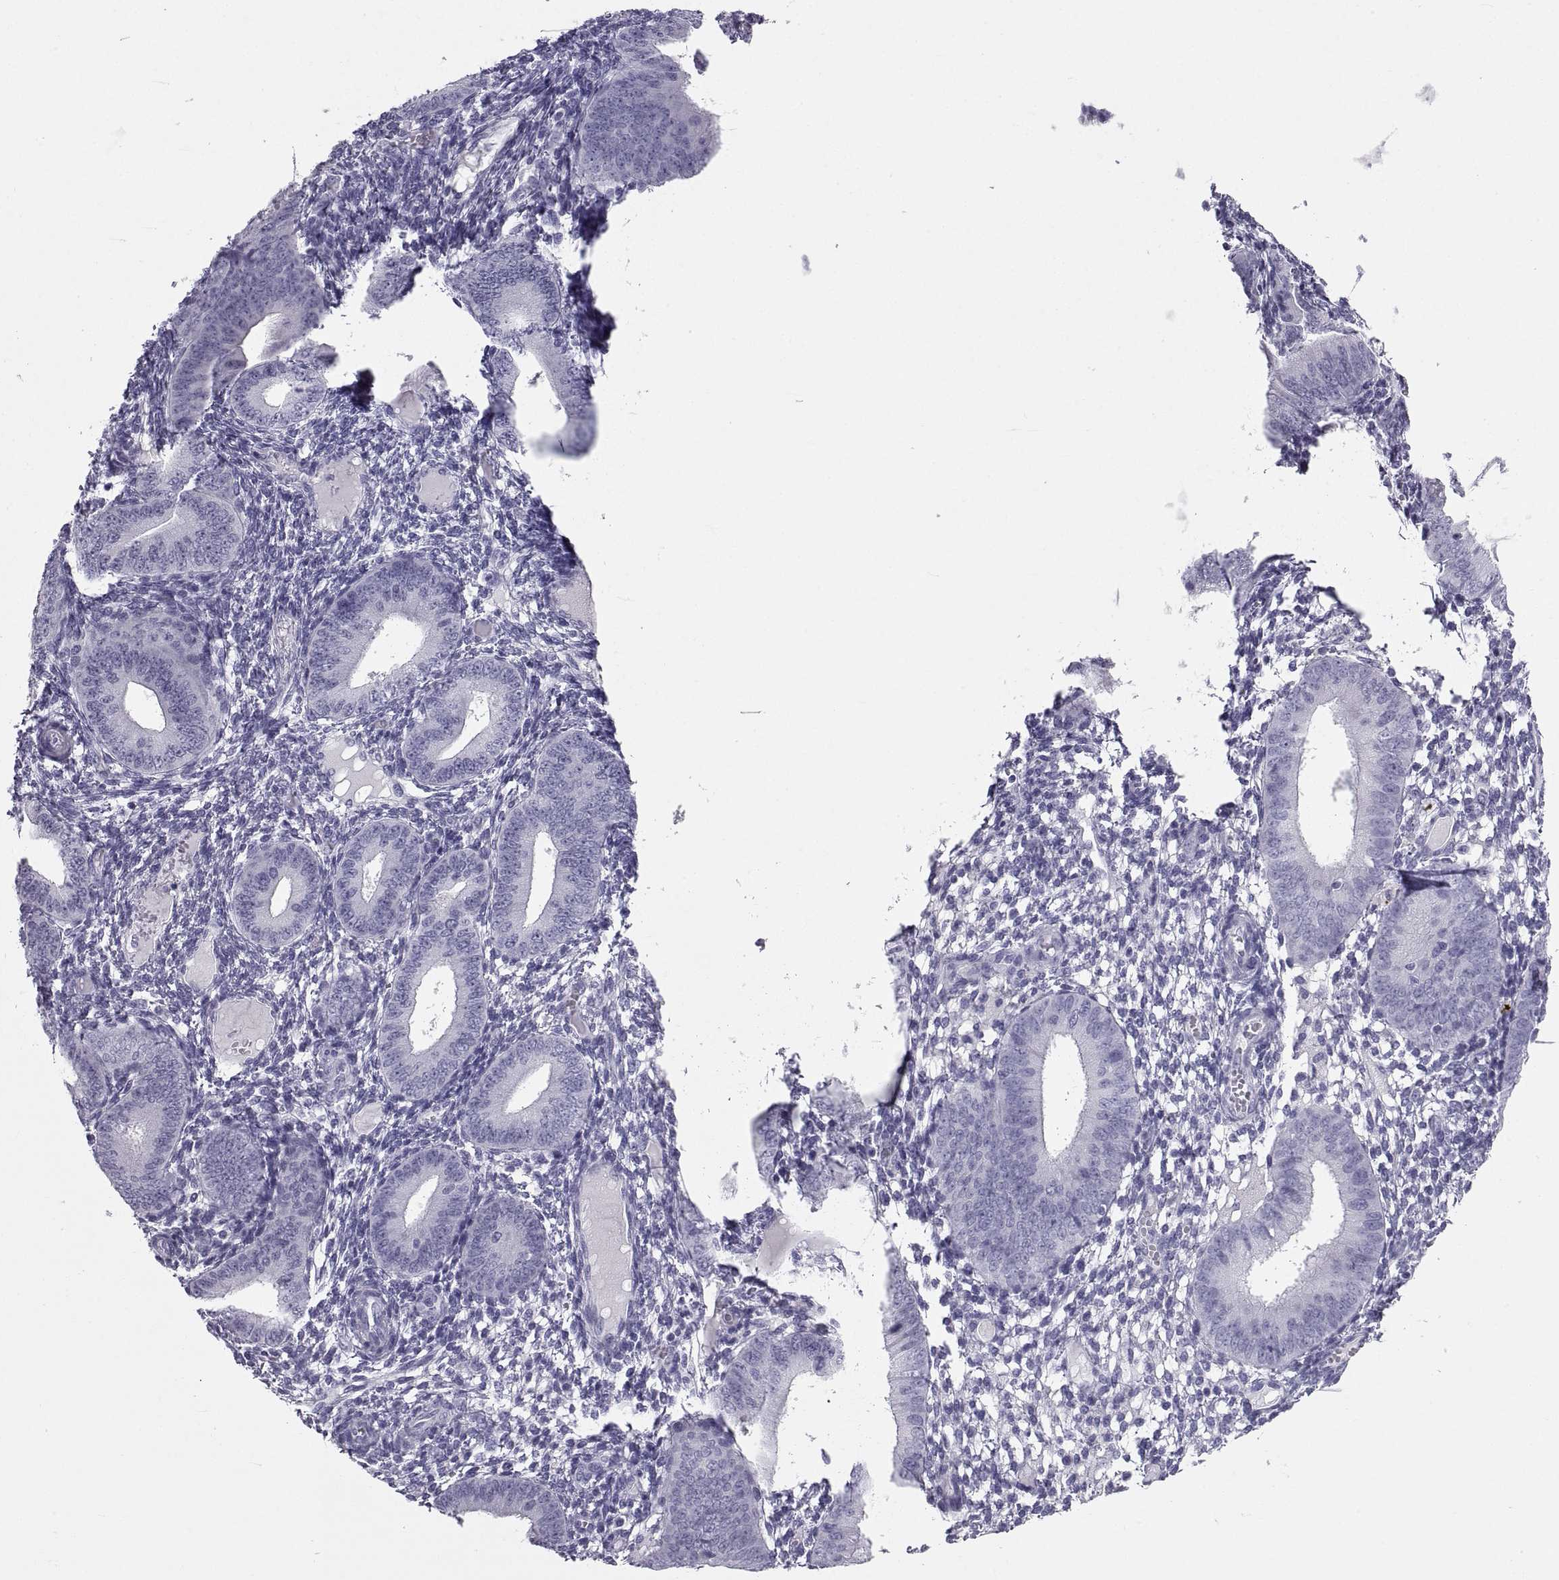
{"staining": {"intensity": "negative", "quantity": "none", "location": "none"}, "tissue": "endometrium", "cell_type": "Cells in endometrial stroma", "image_type": "normal", "snomed": [{"axis": "morphology", "description": "Normal tissue, NOS"}, {"axis": "topography", "description": "Endometrium"}], "caption": "IHC micrograph of normal endometrium: endometrium stained with DAB demonstrates no significant protein staining in cells in endometrial stroma.", "gene": "PCSK1N", "patient": {"sex": "female", "age": 39}}